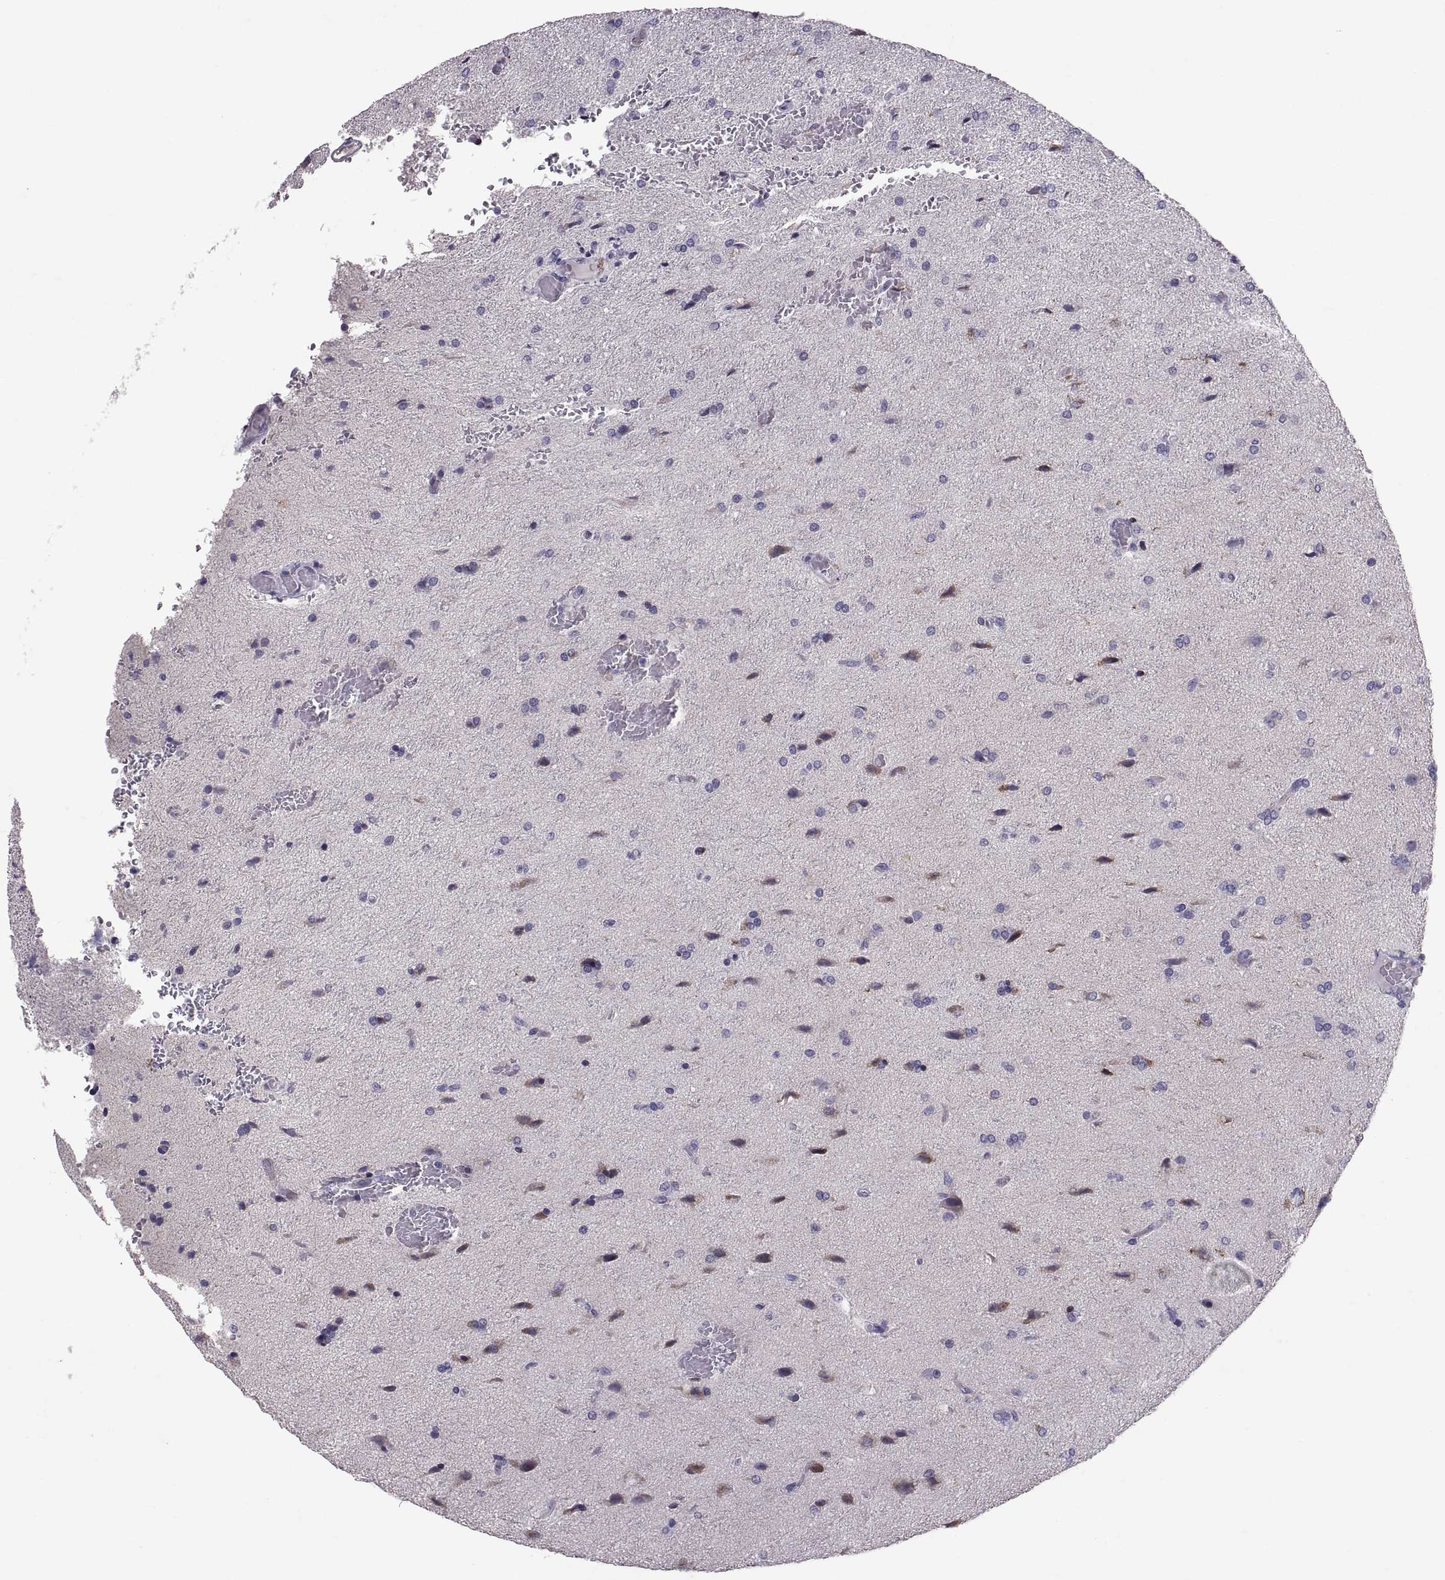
{"staining": {"intensity": "negative", "quantity": "none", "location": "none"}, "tissue": "glioma", "cell_type": "Tumor cells", "image_type": "cancer", "snomed": [{"axis": "morphology", "description": "Glioma, malignant, High grade"}, {"axis": "topography", "description": "Brain"}], "caption": "High power microscopy micrograph of an immunohistochemistry (IHC) image of glioma, revealing no significant expression in tumor cells.", "gene": "PTN", "patient": {"sex": "male", "age": 68}}